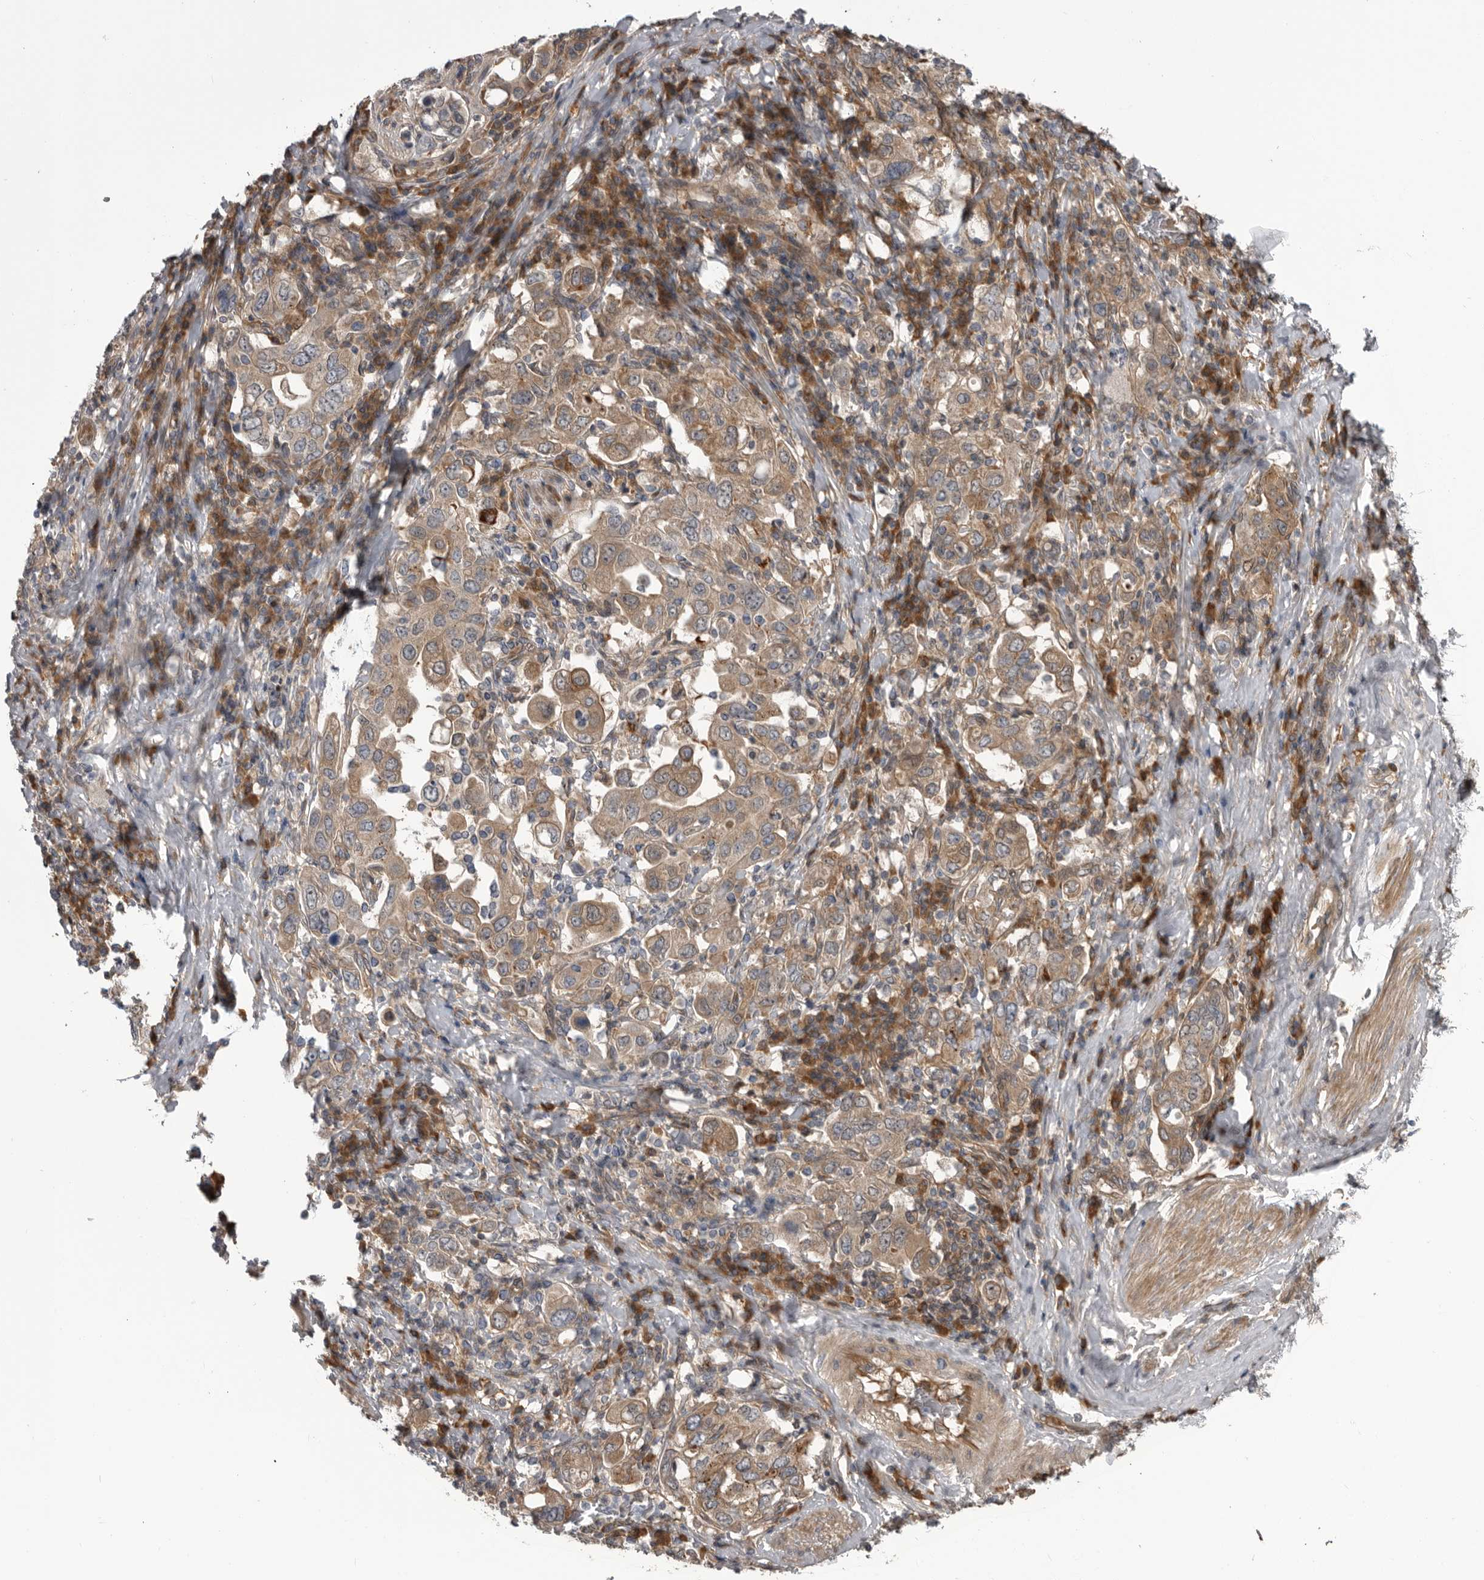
{"staining": {"intensity": "weak", "quantity": ">75%", "location": "cytoplasmic/membranous"}, "tissue": "stomach cancer", "cell_type": "Tumor cells", "image_type": "cancer", "snomed": [{"axis": "morphology", "description": "Adenocarcinoma, NOS"}, {"axis": "topography", "description": "Stomach, upper"}], "caption": "Stomach adenocarcinoma was stained to show a protein in brown. There is low levels of weak cytoplasmic/membranous positivity in about >75% of tumor cells.", "gene": "RAB3GAP2", "patient": {"sex": "male", "age": 62}}